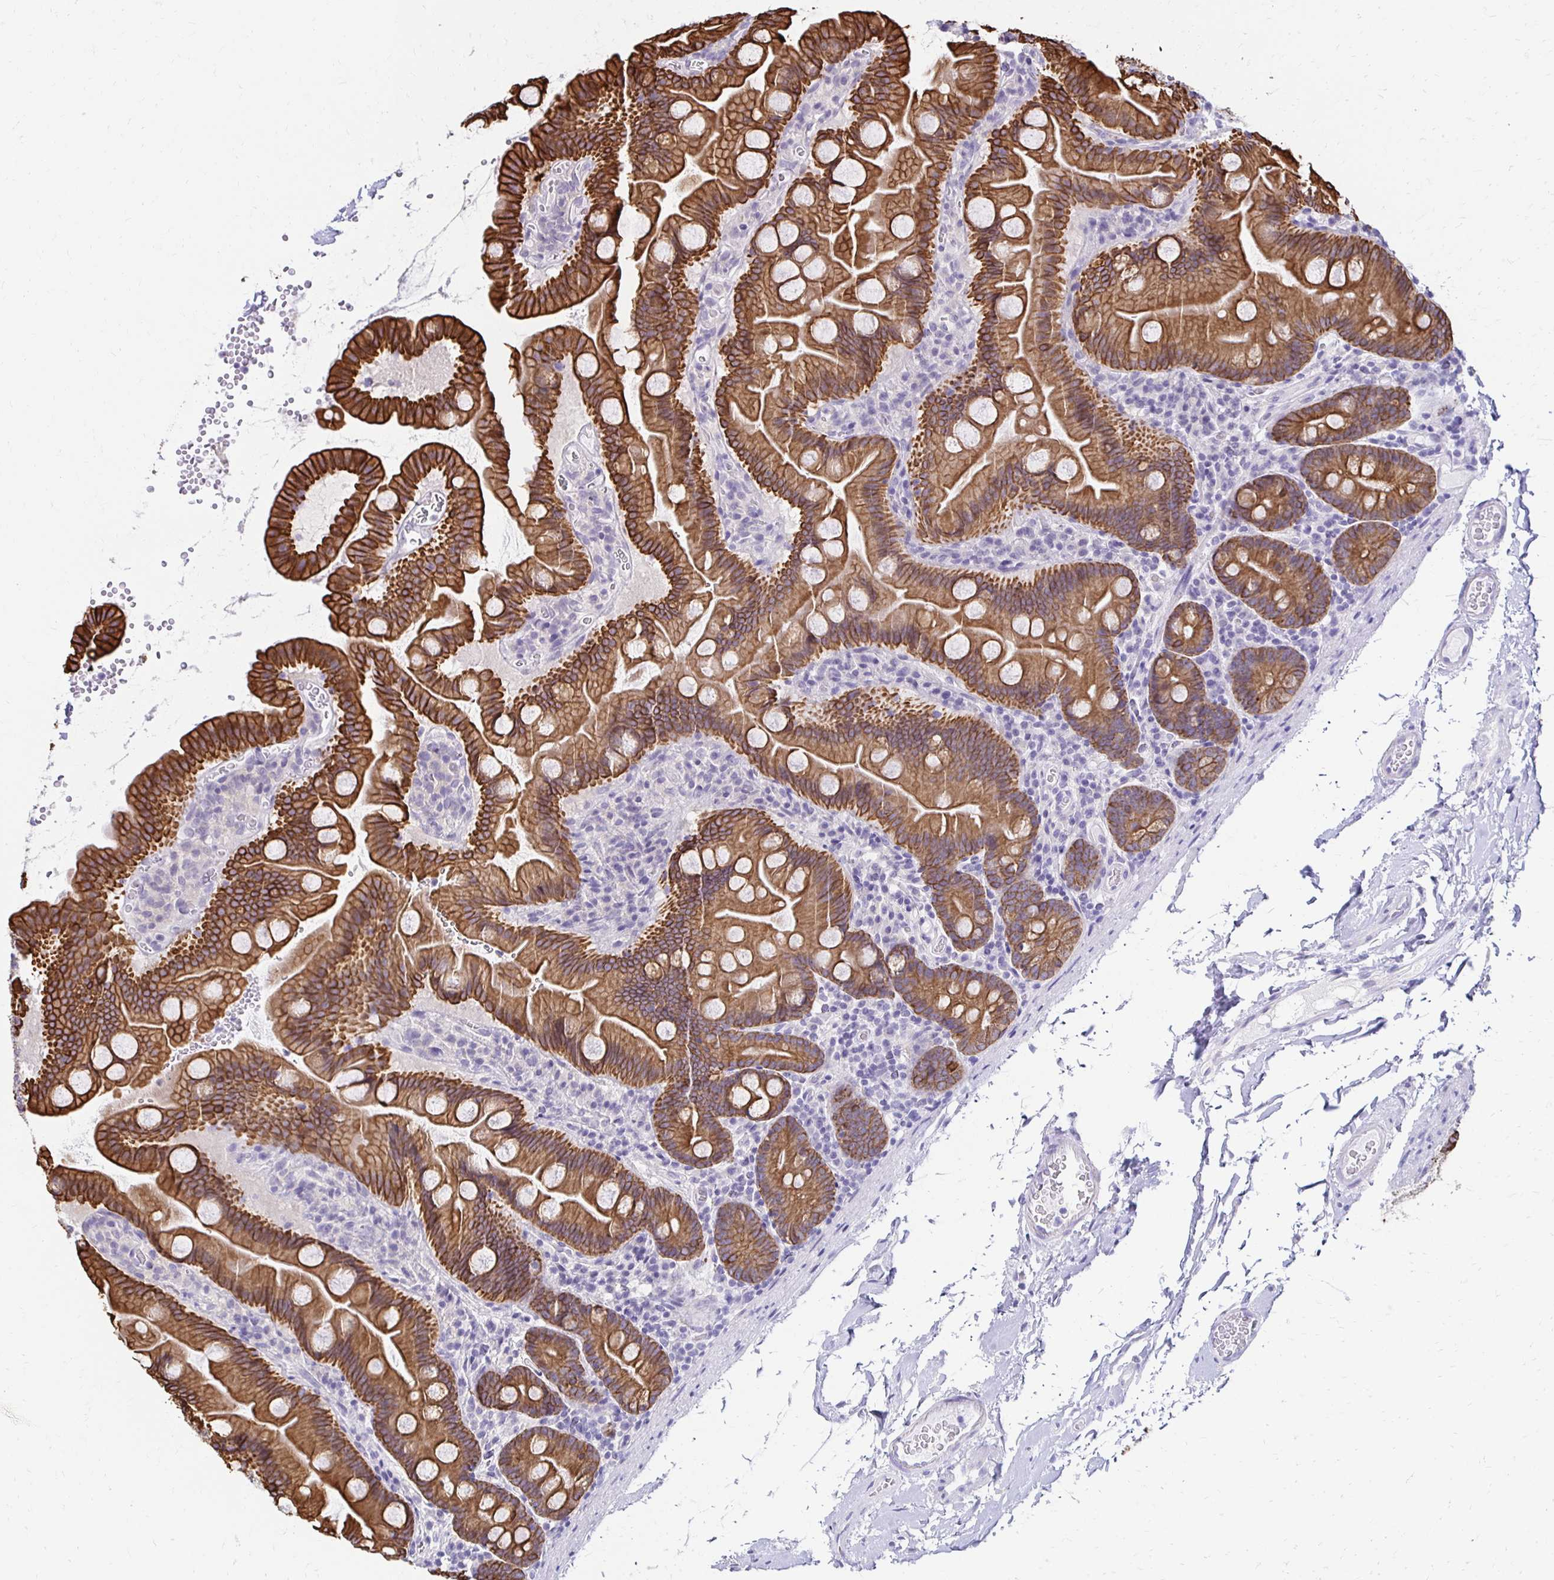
{"staining": {"intensity": "strong", "quantity": ">75%", "location": "cytoplasmic/membranous"}, "tissue": "small intestine", "cell_type": "Glandular cells", "image_type": "normal", "snomed": [{"axis": "morphology", "description": "Normal tissue, NOS"}, {"axis": "topography", "description": "Small intestine"}], "caption": "Benign small intestine demonstrates strong cytoplasmic/membranous positivity in about >75% of glandular cells, visualized by immunohistochemistry. Immunohistochemistry (ihc) stains the protein in brown and the nuclei are stained blue.", "gene": "C1QTNF2", "patient": {"sex": "female", "age": 68}}